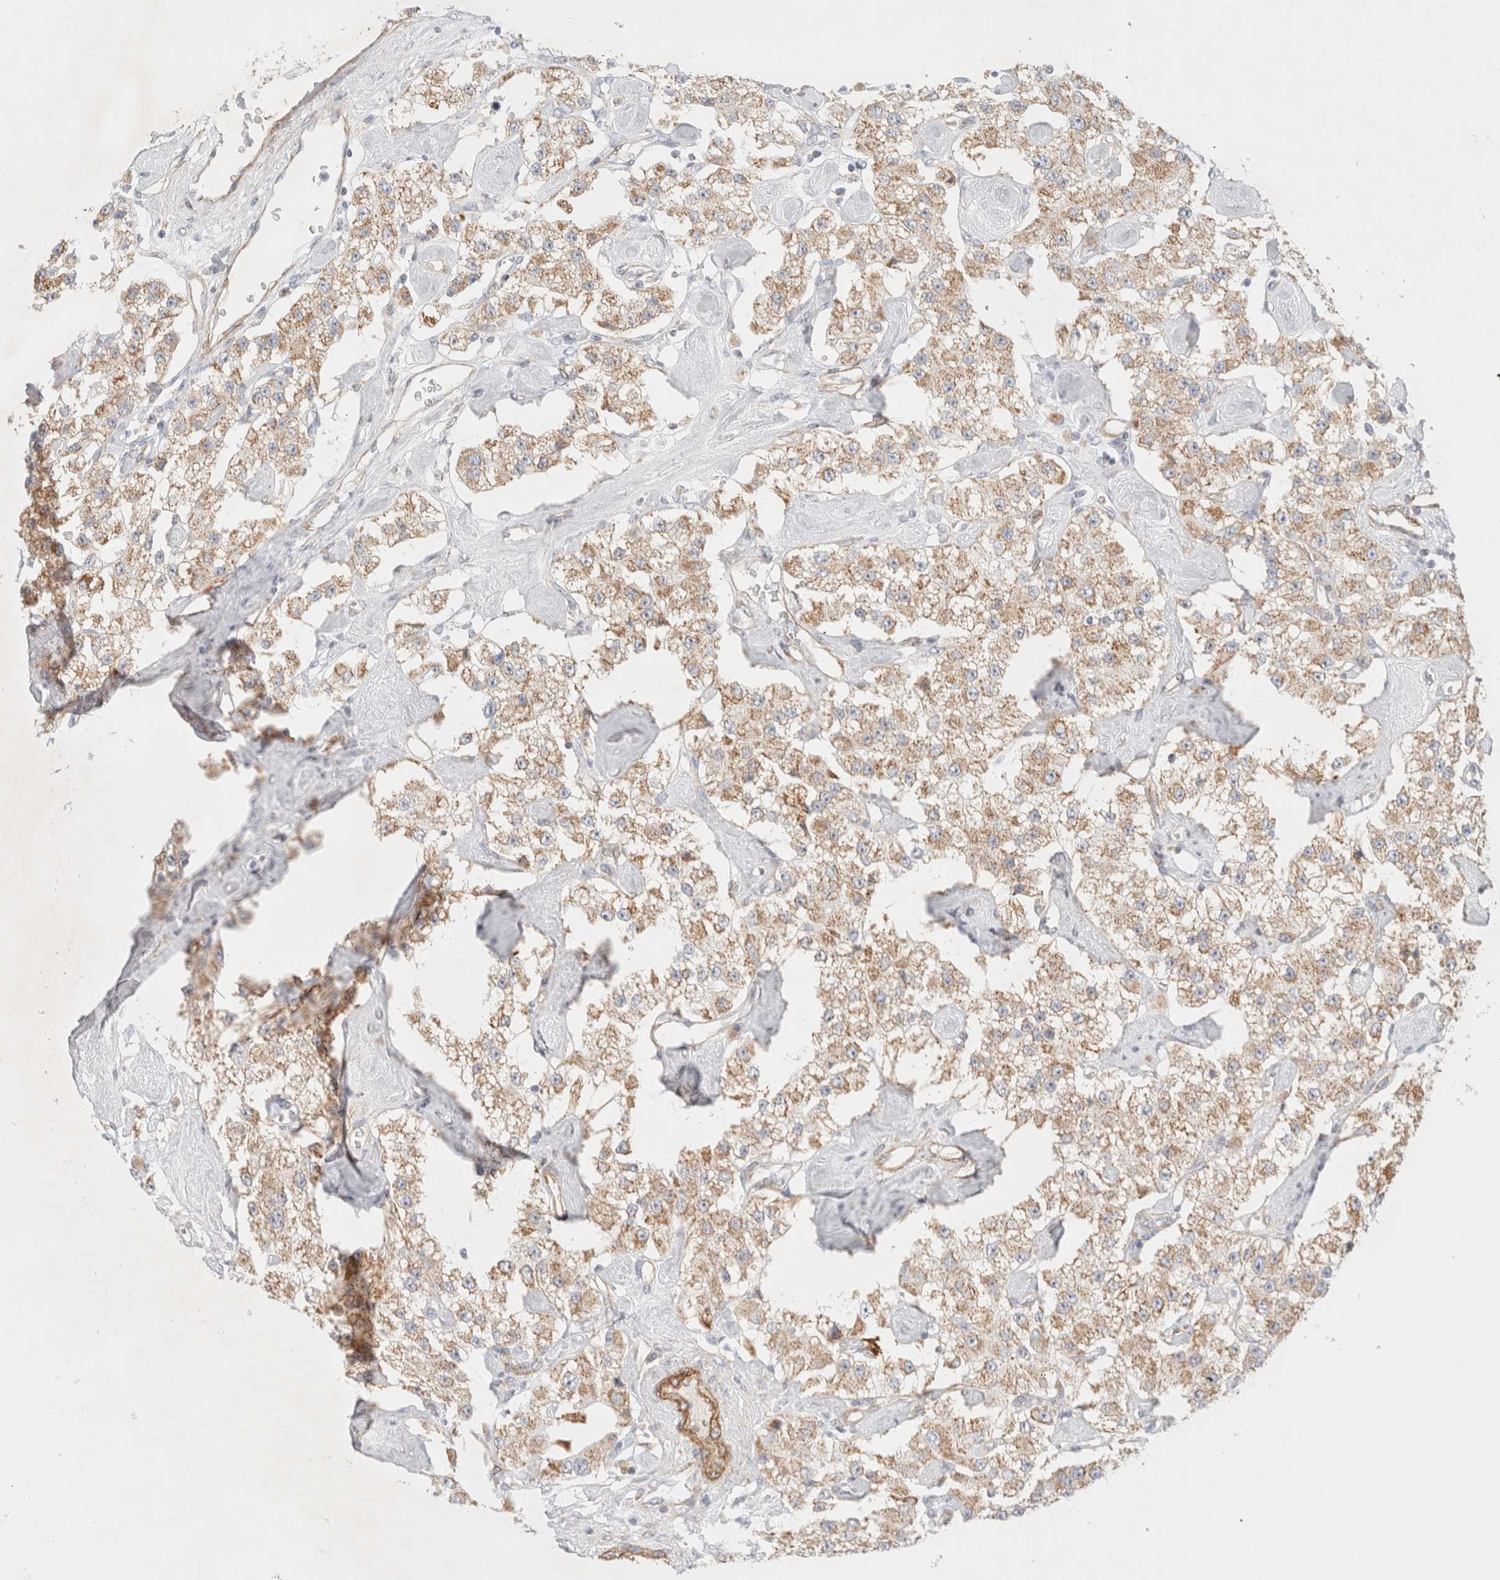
{"staining": {"intensity": "weak", "quantity": ">75%", "location": "cytoplasmic/membranous"}, "tissue": "carcinoid", "cell_type": "Tumor cells", "image_type": "cancer", "snomed": [{"axis": "morphology", "description": "Carcinoid, malignant, NOS"}, {"axis": "topography", "description": "Pancreas"}], "caption": "Immunohistochemical staining of carcinoid (malignant) shows low levels of weak cytoplasmic/membranous protein staining in approximately >75% of tumor cells.", "gene": "MRM3", "patient": {"sex": "male", "age": 41}}